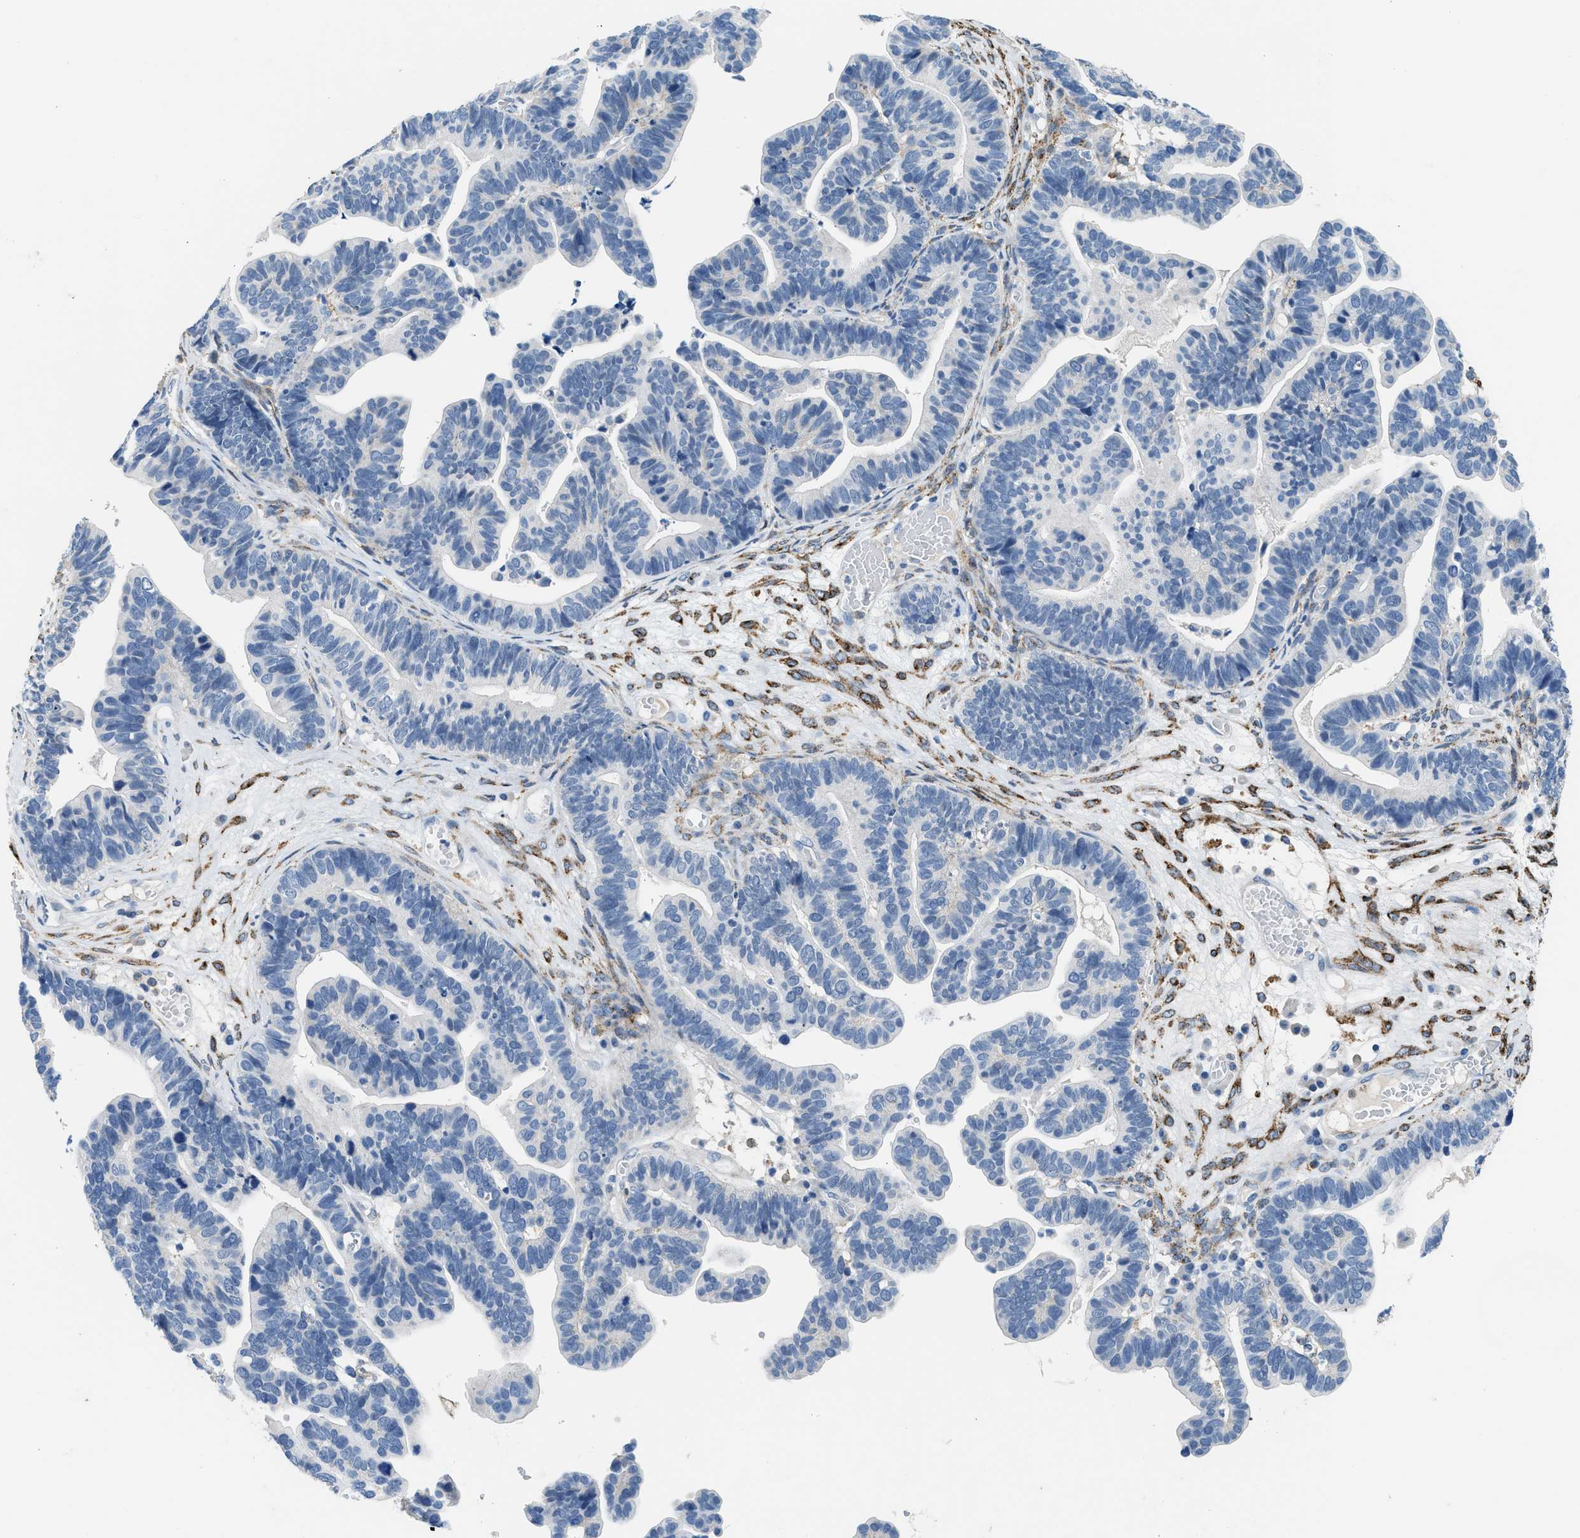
{"staining": {"intensity": "negative", "quantity": "none", "location": "none"}, "tissue": "ovarian cancer", "cell_type": "Tumor cells", "image_type": "cancer", "snomed": [{"axis": "morphology", "description": "Cystadenocarcinoma, serous, NOS"}, {"axis": "topography", "description": "Ovary"}], "caption": "A micrograph of serous cystadenocarcinoma (ovarian) stained for a protein displays no brown staining in tumor cells.", "gene": "LRP1", "patient": {"sex": "female", "age": 56}}